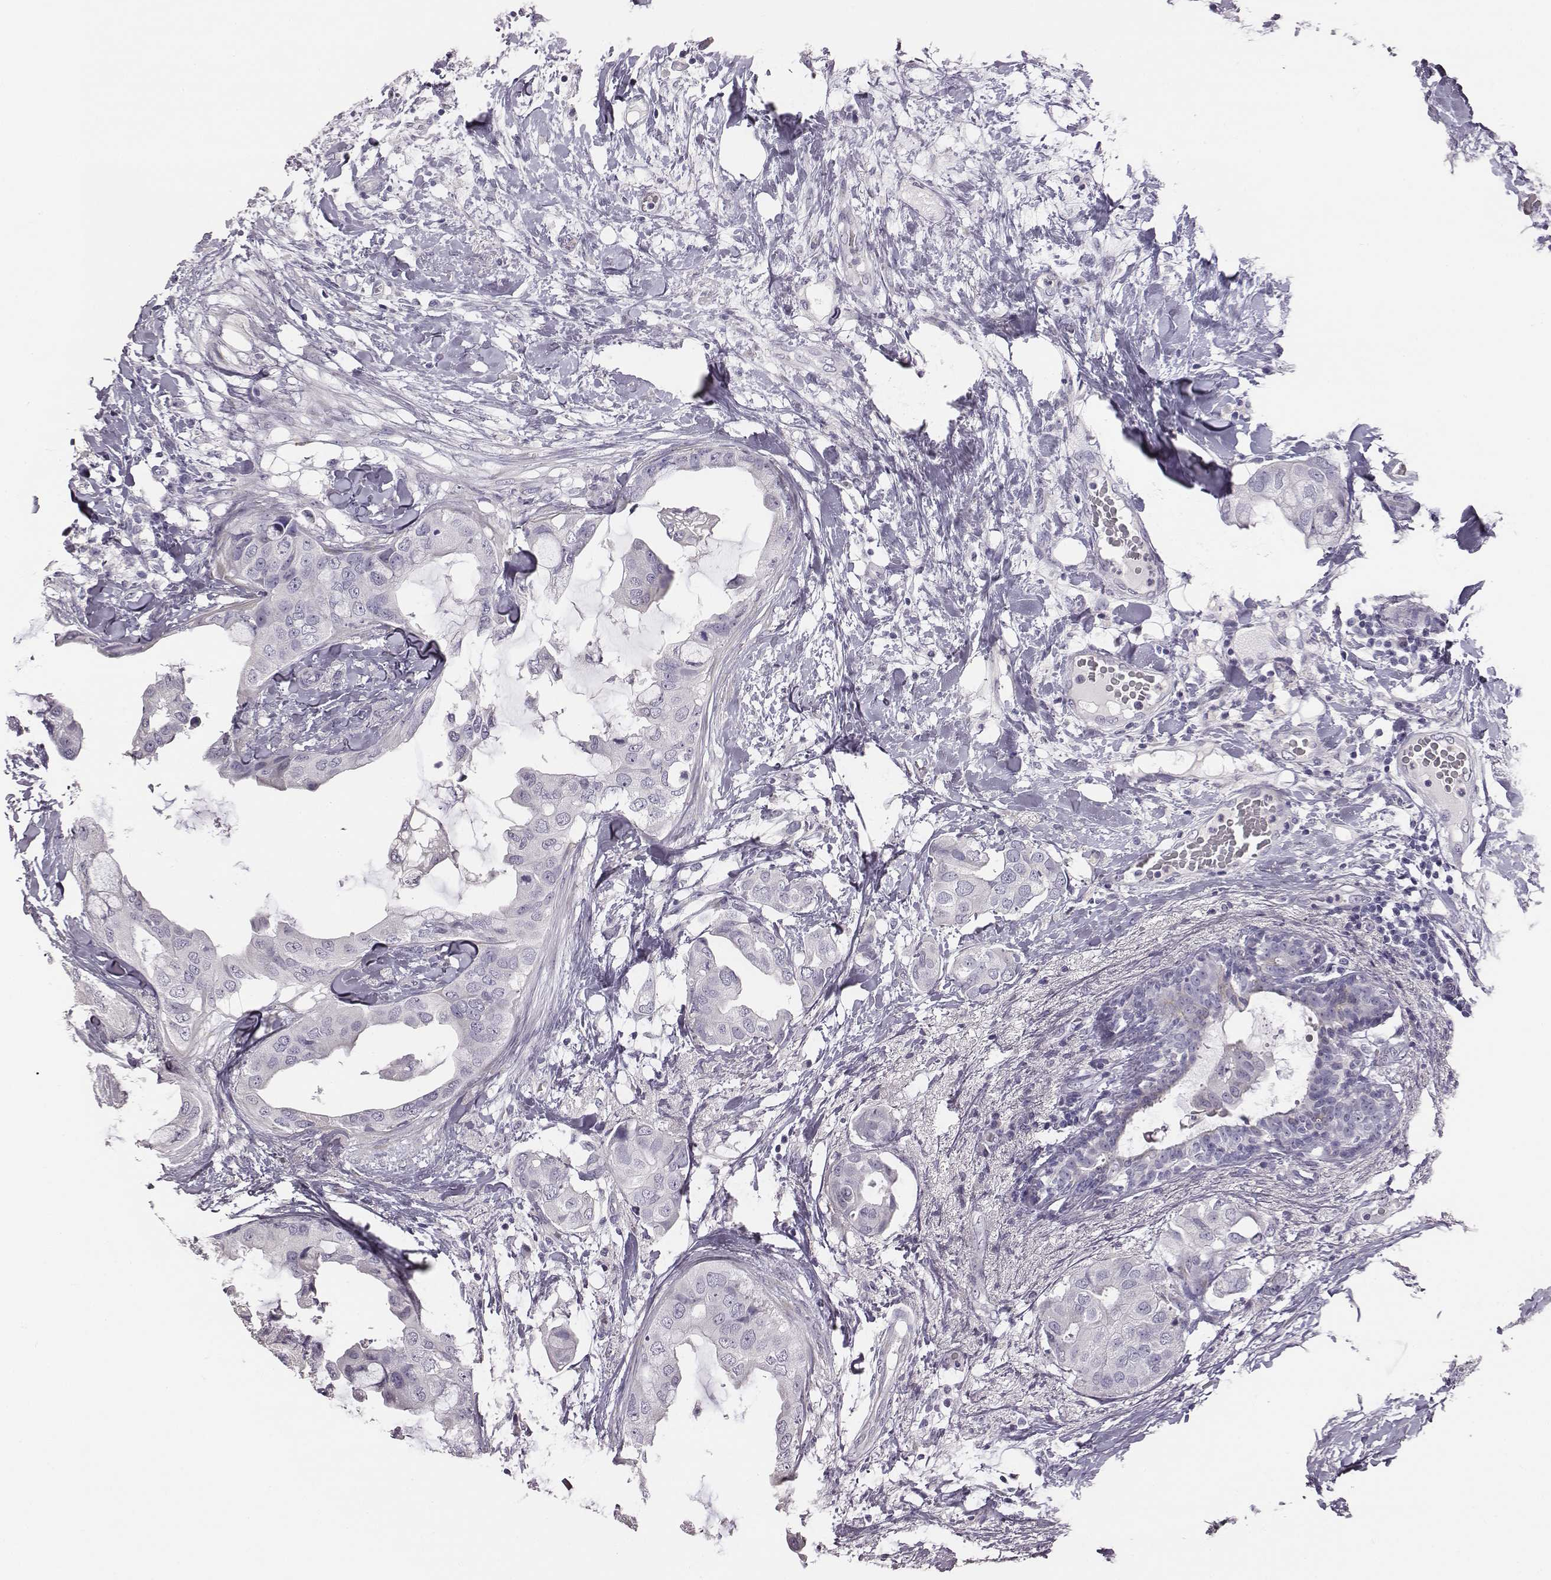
{"staining": {"intensity": "negative", "quantity": "none", "location": "none"}, "tissue": "breast cancer", "cell_type": "Tumor cells", "image_type": "cancer", "snomed": [{"axis": "morphology", "description": "Normal tissue, NOS"}, {"axis": "morphology", "description": "Duct carcinoma"}, {"axis": "topography", "description": "Breast"}], "caption": "Immunohistochemistry (IHC) of breast cancer exhibits no positivity in tumor cells. The staining was performed using DAB (3,3'-diaminobenzidine) to visualize the protein expression in brown, while the nuclei were stained in blue with hematoxylin (Magnification: 20x).", "gene": "GUCA1A", "patient": {"sex": "female", "age": 40}}